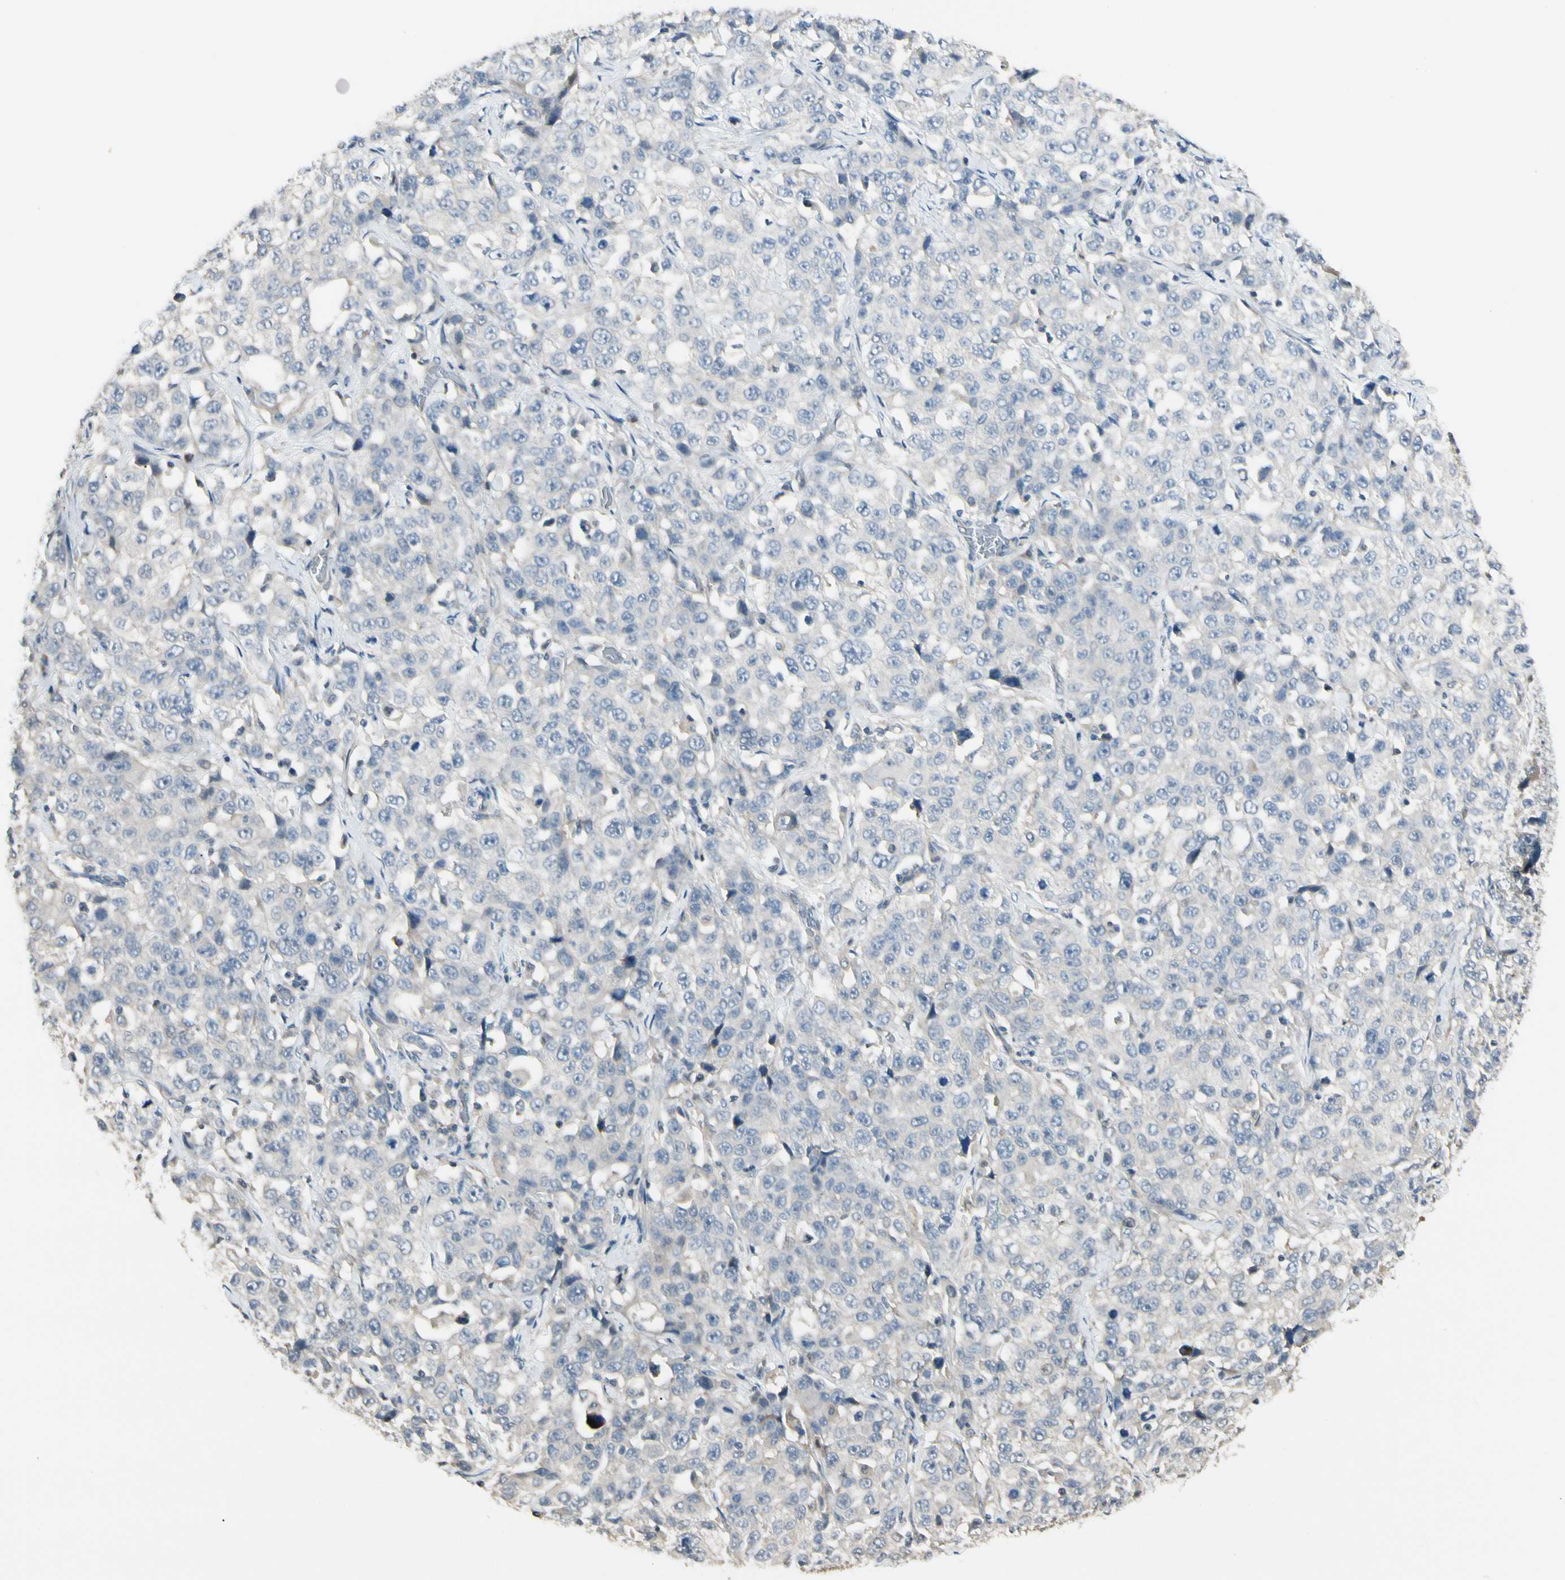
{"staining": {"intensity": "negative", "quantity": "none", "location": "none"}, "tissue": "stomach cancer", "cell_type": "Tumor cells", "image_type": "cancer", "snomed": [{"axis": "morphology", "description": "Normal tissue, NOS"}, {"axis": "morphology", "description": "Adenocarcinoma, NOS"}, {"axis": "topography", "description": "Stomach"}], "caption": "Stomach cancer was stained to show a protein in brown. There is no significant positivity in tumor cells.", "gene": "P3H2", "patient": {"sex": "male", "age": 48}}